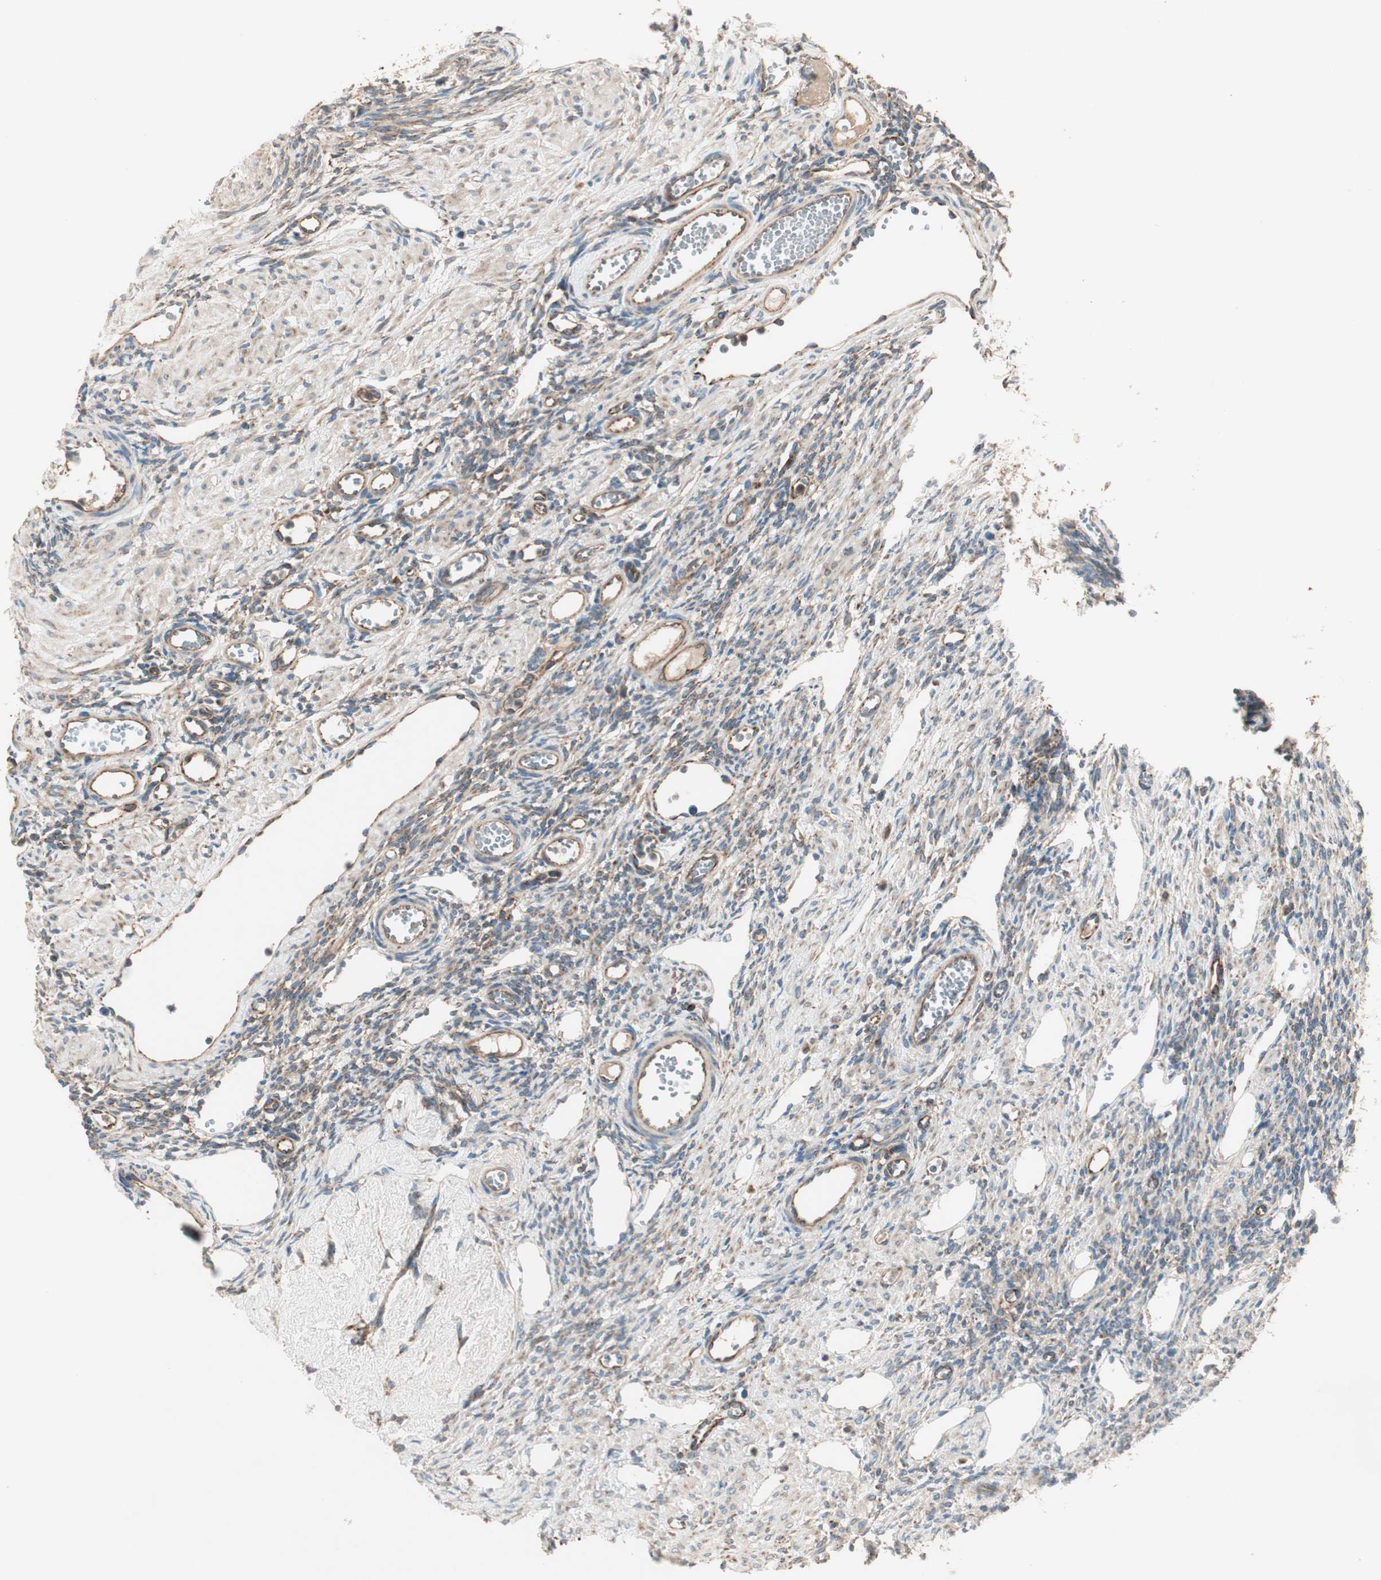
{"staining": {"intensity": "moderate", "quantity": ">75%", "location": "cytoplasmic/membranous"}, "tissue": "ovary", "cell_type": "Ovarian stroma cells", "image_type": "normal", "snomed": [{"axis": "morphology", "description": "Normal tissue, NOS"}, {"axis": "topography", "description": "Ovary"}], "caption": "This is an image of IHC staining of unremarkable ovary, which shows moderate staining in the cytoplasmic/membranous of ovarian stroma cells.", "gene": "CHADL", "patient": {"sex": "female", "age": 33}}